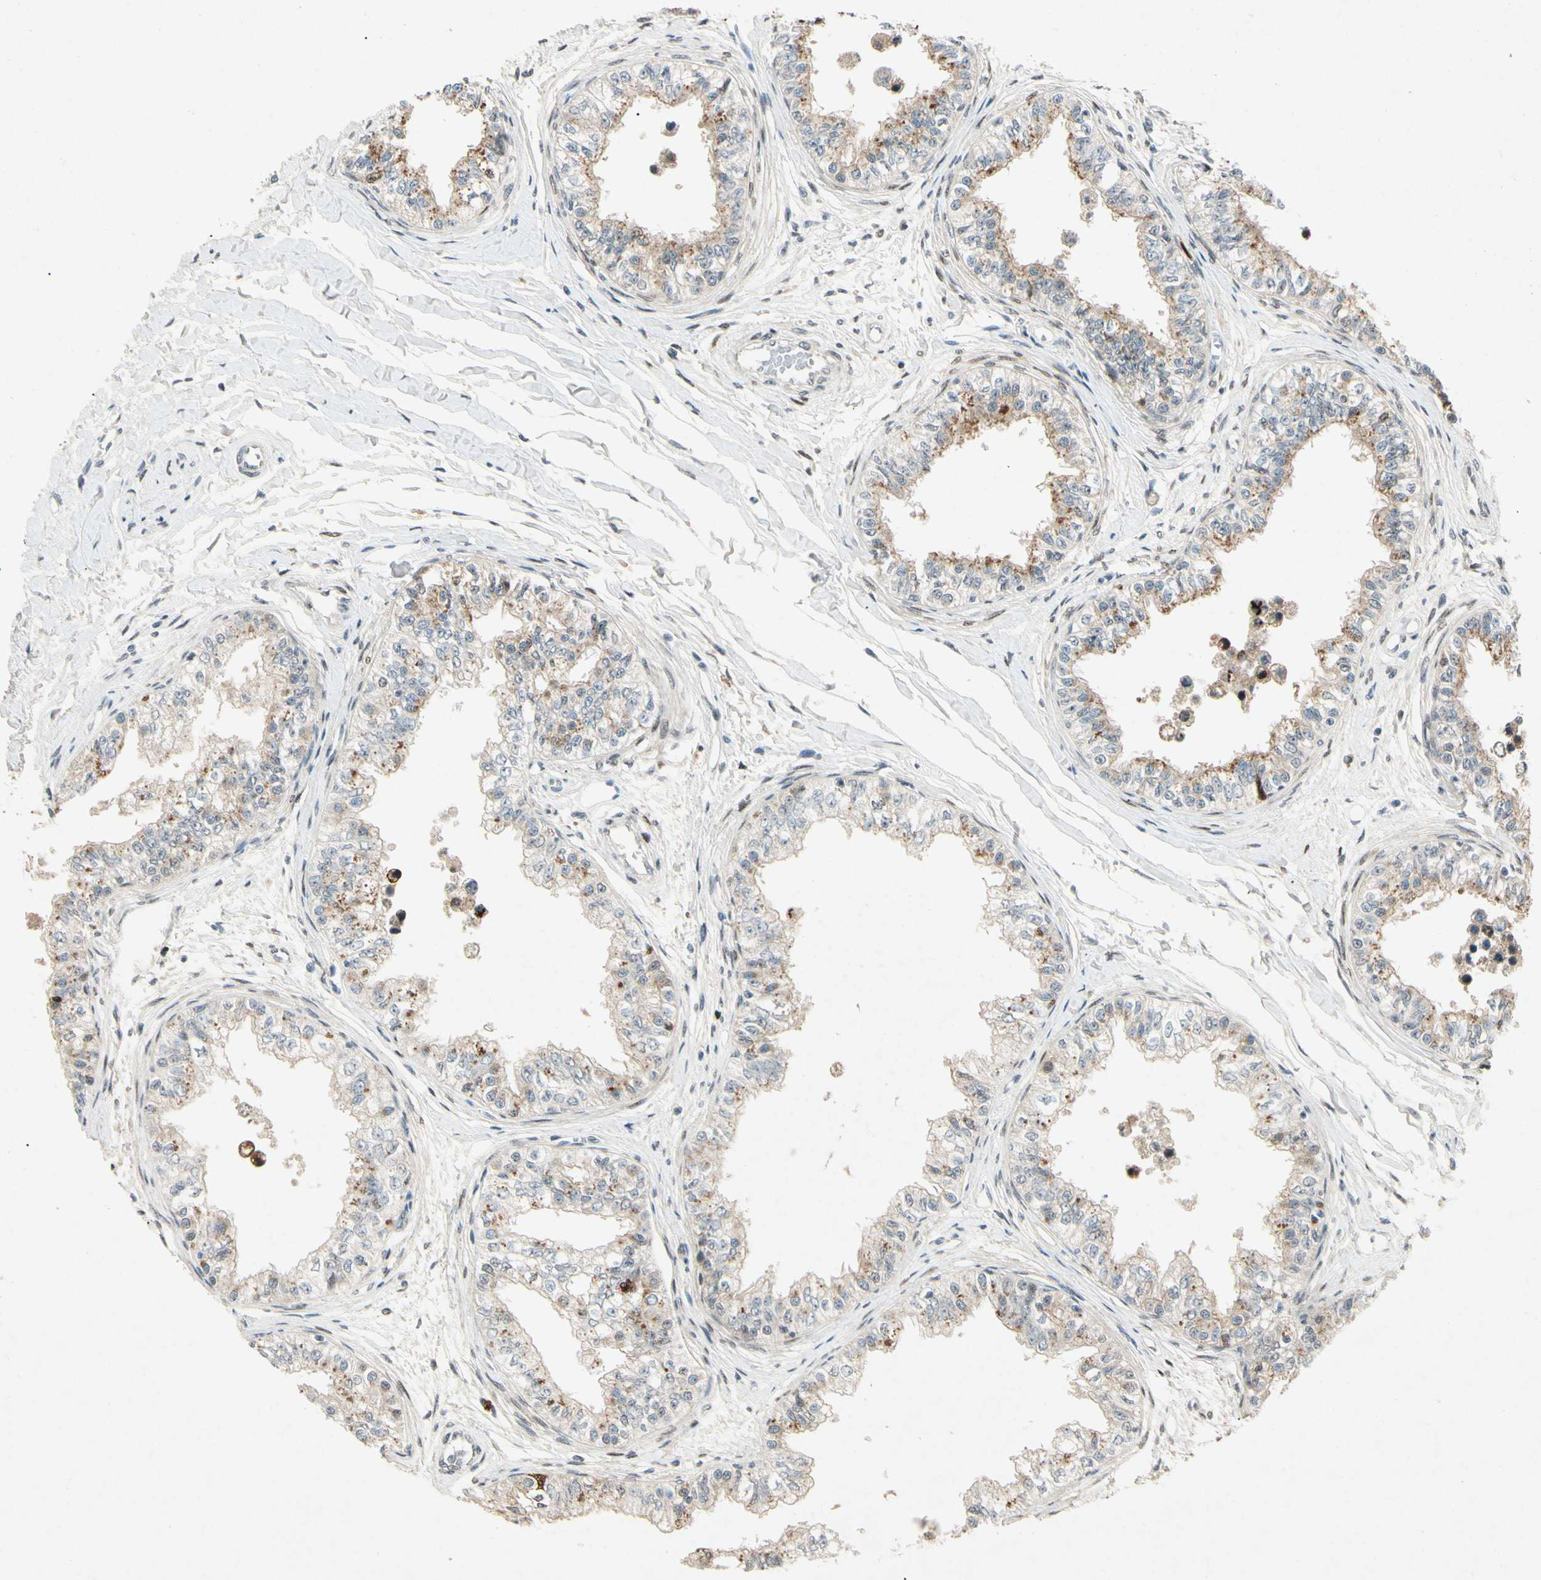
{"staining": {"intensity": "strong", "quantity": "25%-75%", "location": "nuclear"}, "tissue": "epididymis", "cell_type": "Glandular cells", "image_type": "normal", "snomed": [{"axis": "morphology", "description": "Normal tissue, NOS"}, {"axis": "morphology", "description": "Adenocarcinoma, metastatic, NOS"}, {"axis": "topography", "description": "Testis"}, {"axis": "topography", "description": "Epididymis"}], "caption": "A high amount of strong nuclear staining is identified in about 25%-75% of glandular cells in benign epididymis. (DAB = brown stain, brightfield microscopy at high magnification).", "gene": "HSPA1B", "patient": {"sex": "male", "age": 26}}